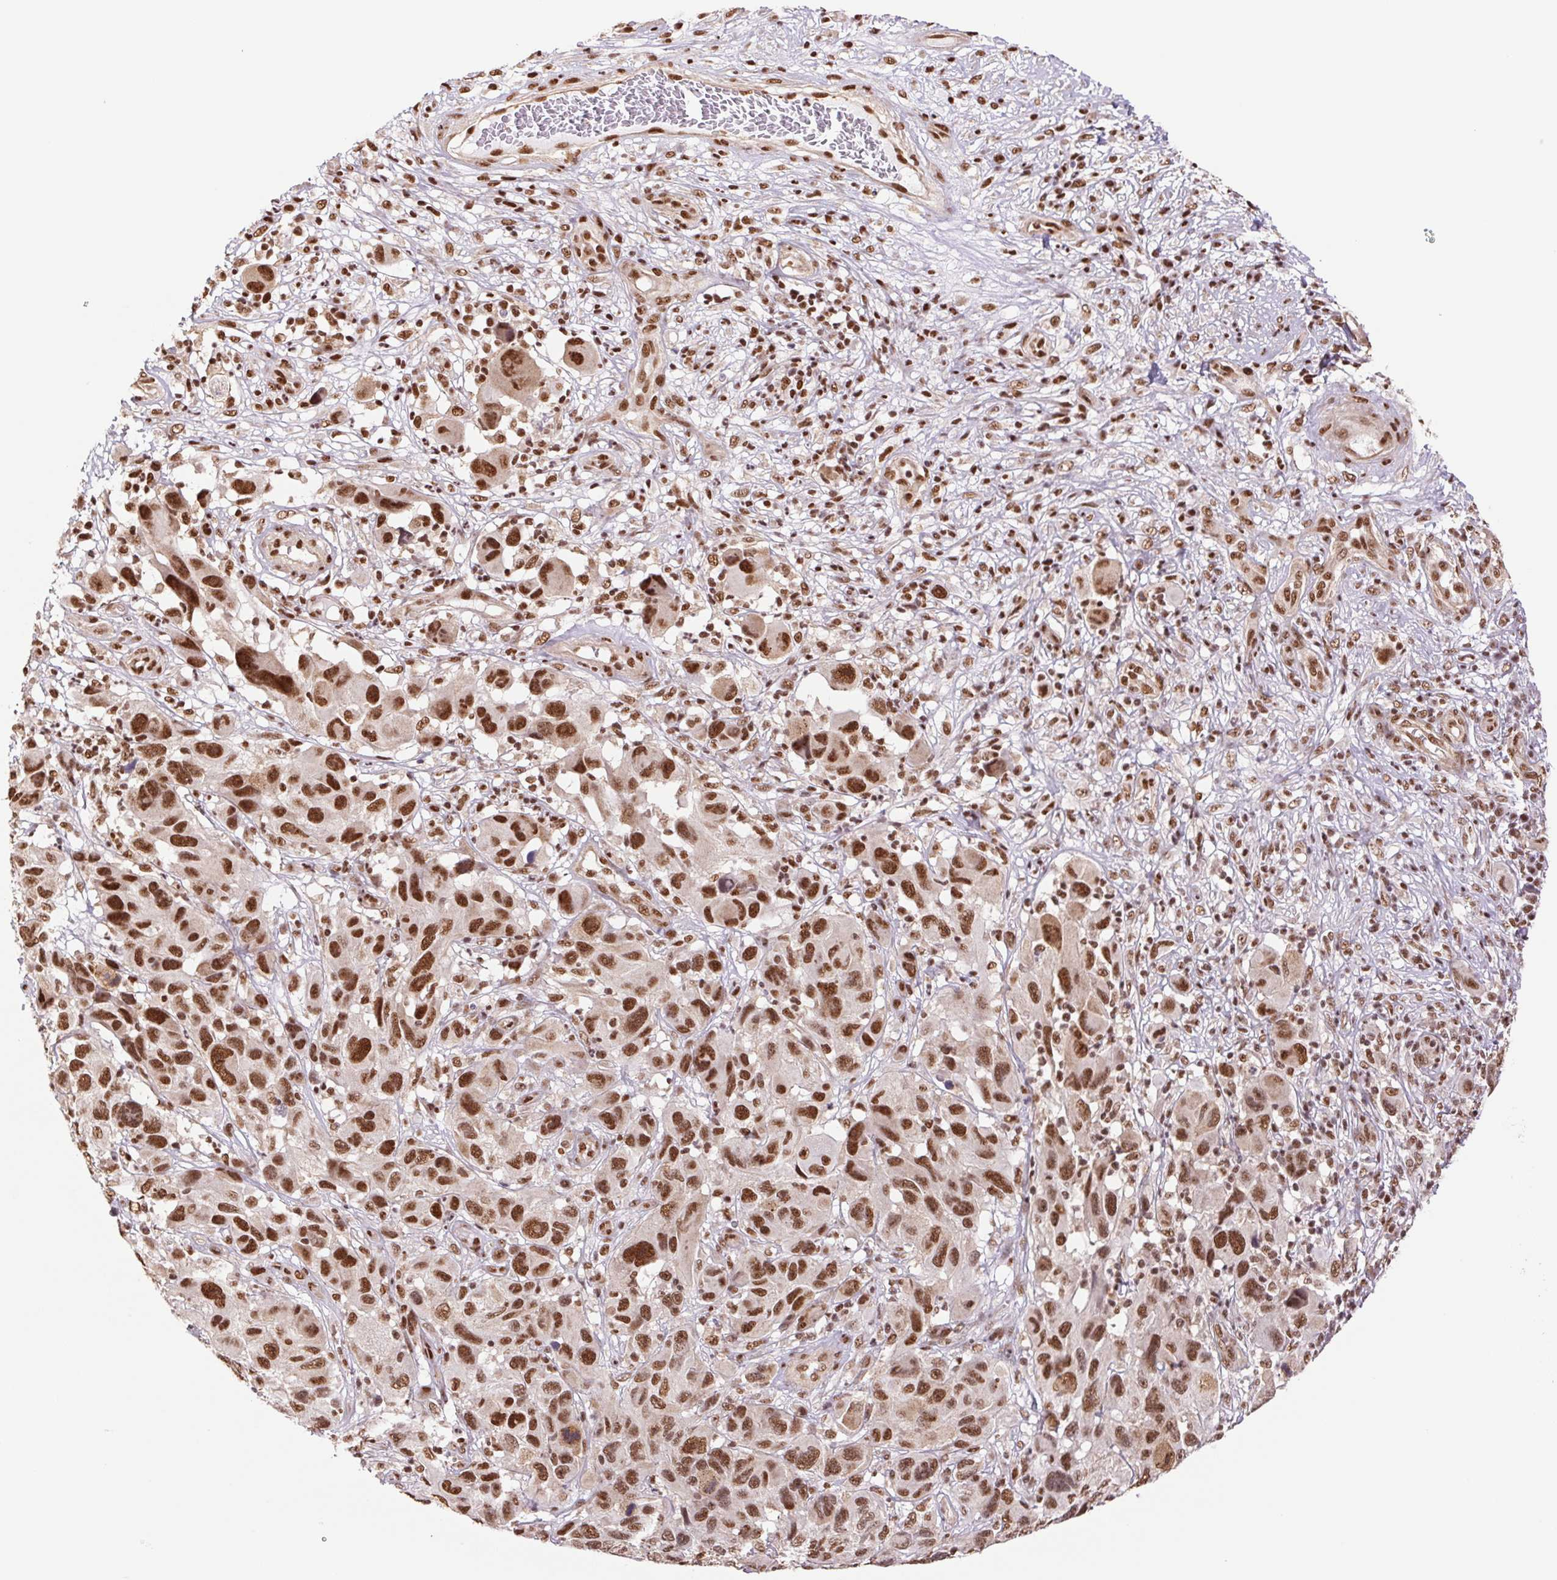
{"staining": {"intensity": "strong", "quantity": ">75%", "location": "nuclear"}, "tissue": "melanoma", "cell_type": "Tumor cells", "image_type": "cancer", "snomed": [{"axis": "morphology", "description": "Malignant melanoma, NOS"}, {"axis": "topography", "description": "Skin"}], "caption": "This is a micrograph of IHC staining of malignant melanoma, which shows strong expression in the nuclear of tumor cells.", "gene": "CWC25", "patient": {"sex": "male", "age": 53}}